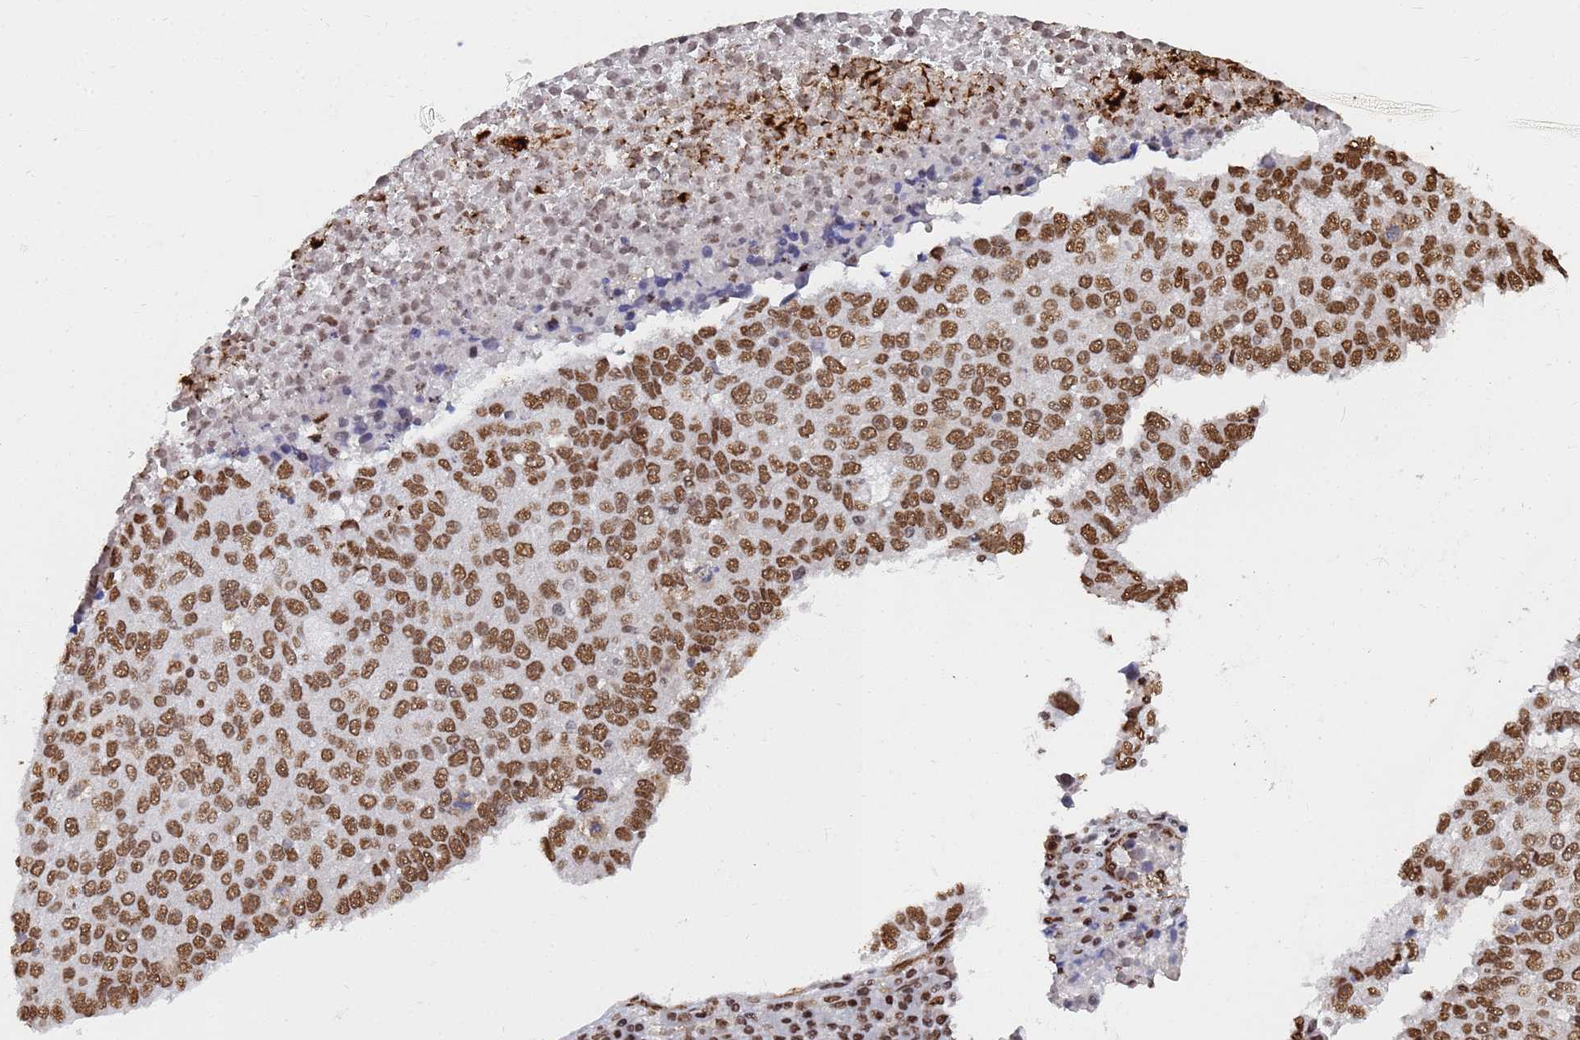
{"staining": {"intensity": "strong", "quantity": ">75%", "location": "nuclear"}, "tissue": "lung cancer", "cell_type": "Tumor cells", "image_type": "cancer", "snomed": [{"axis": "morphology", "description": "Squamous cell carcinoma, NOS"}, {"axis": "topography", "description": "Lung"}], "caption": "Immunohistochemistry (IHC) micrograph of neoplastic tissue: human squamous cell carcinoma (lung) stained using immunohistochemistry exhibits high levels of strong protein expression localized specifically in the nuclear of tumor cells, appearing as a nuclear brown color.", "gene": "RAVER2", "patient": {"sex": "male", "age": 73}}